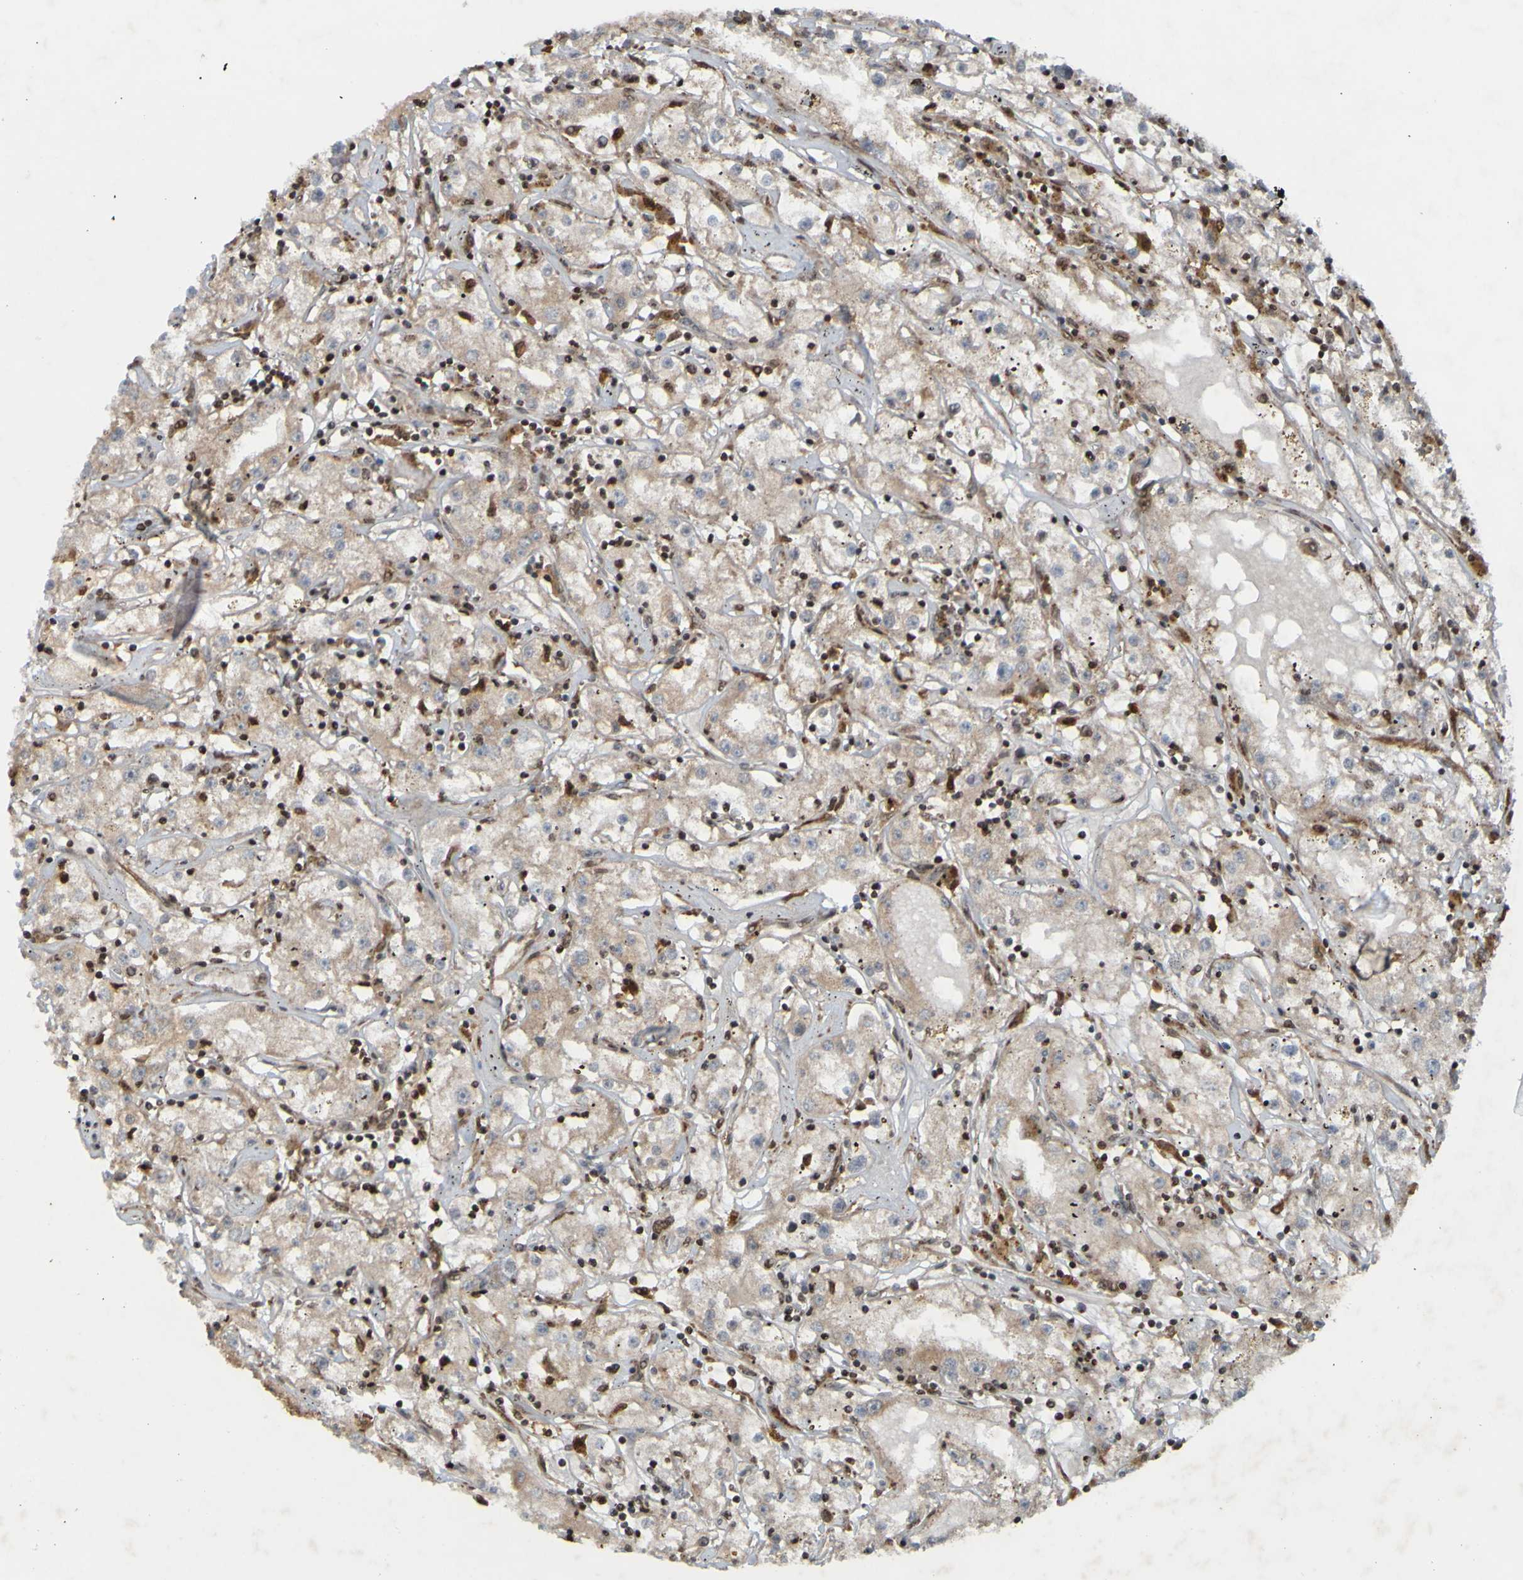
{"staining": {"intensity": "weak", "quantity": ">75%", "location": "cytoplasmic/membranous"}, "tissue": "renal cancer", "cell_type": "Tumor cells", "image_type": "cancer", "snomed": [{"axis": "morphology", "description": "Adenocarcinoma, NOS"}, {"axis": "topography", "description": "Kidney"}], "caption": "Protein expression analysis of human renal cancer reveals weak cytoplasmic/membranous expression in about >75% of tumor cells.", "gene": "GUCY1A1", "patient": {"sex": "male", "age": 56}}